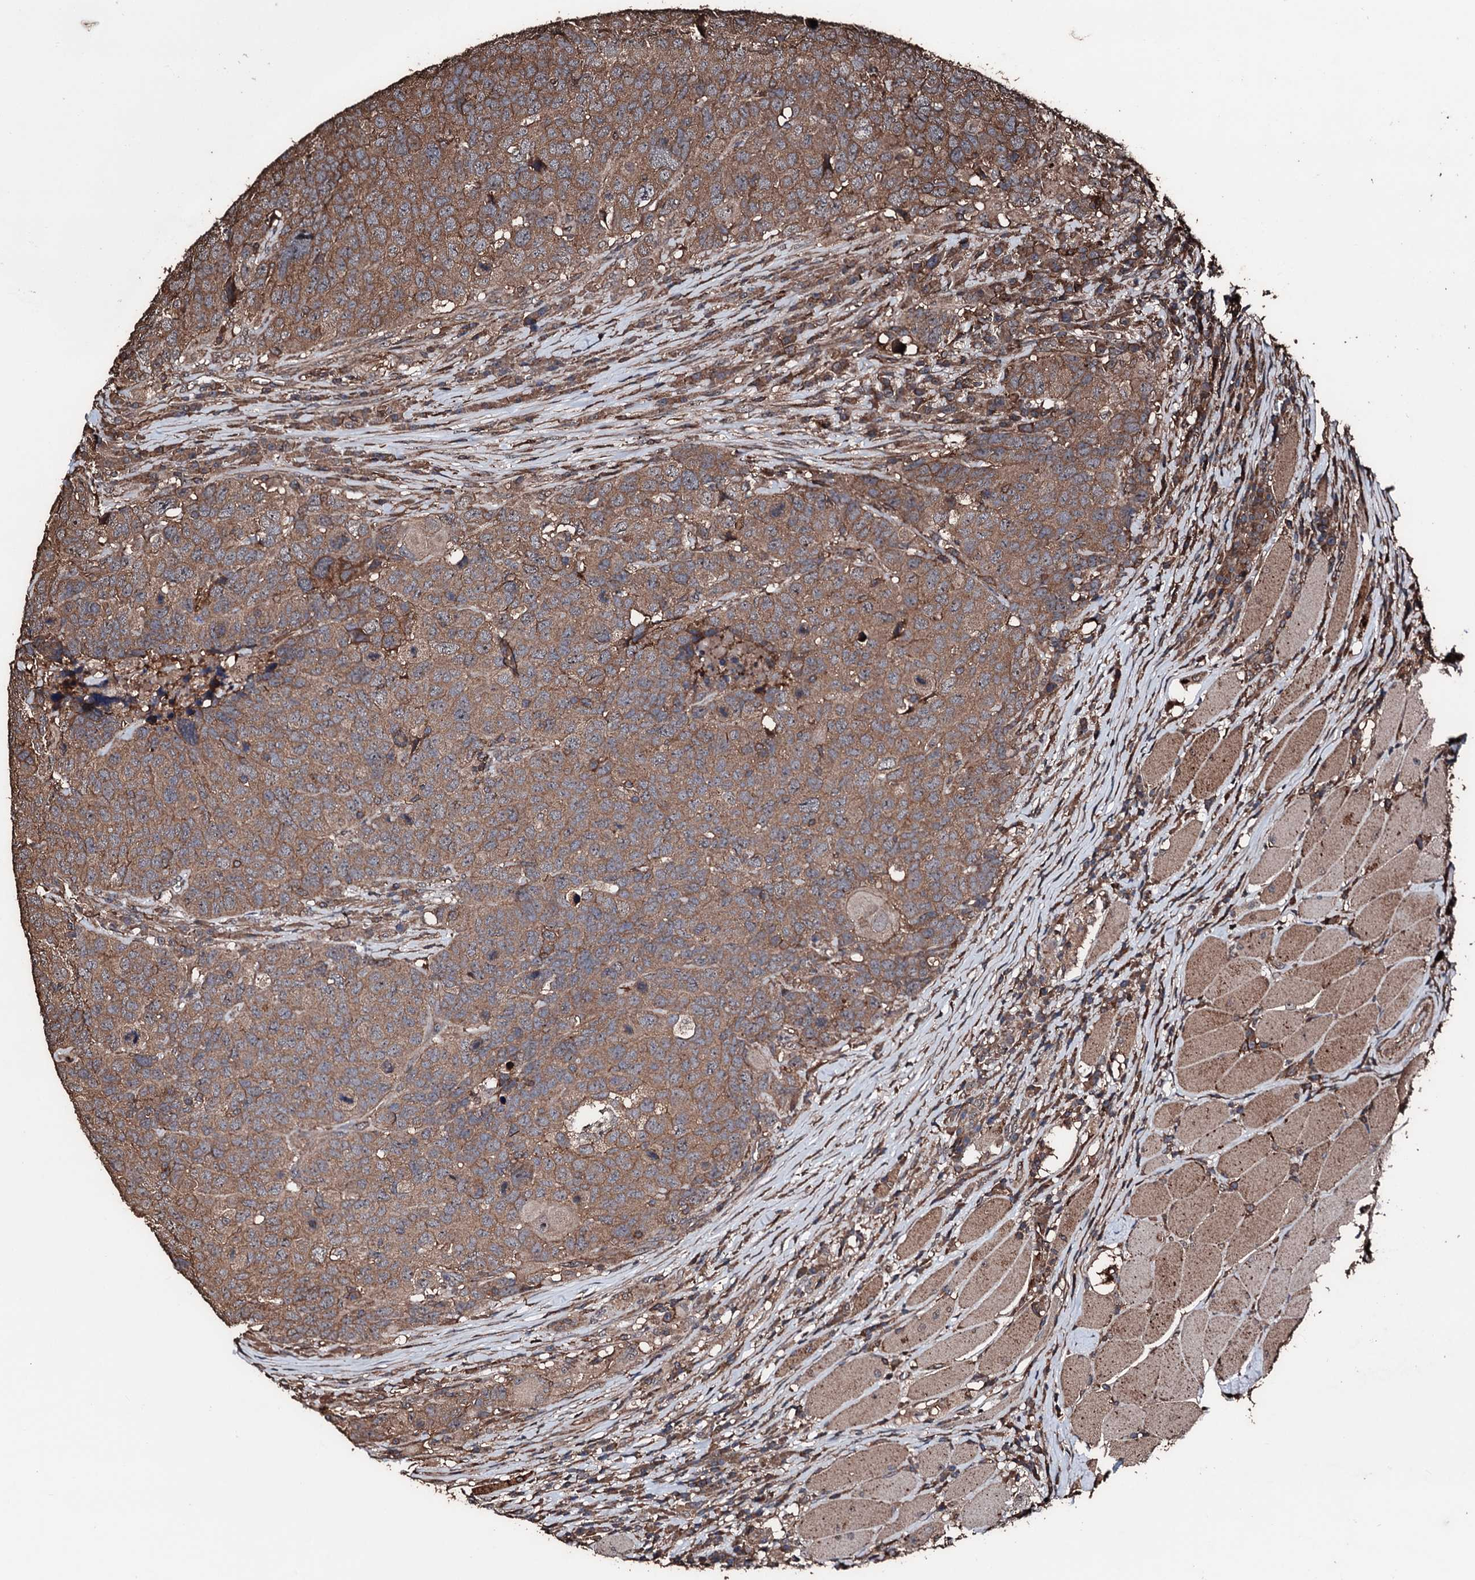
{"staining": {"intensity": "moderate", "quantity": ">75%", "location": "cytoplasmic/membranous"}, "tissue": "head and neck cancer", "cell_type": "Tumor cells", "image_type": "cancer", "snomed": [{"axis": "morphology", "description": "Squamous cell carcinoma, NOS"}, {"axis": "topography", "description": "Head-Neck"}], "caption": "This micrograph demonstrates immunohistochemistry (IHC) staining of human head and neck cancer (squamous cell carcinoma), with medium moderate cytoplasmic/membranous staining in about >75% of tumor cells.", "gene": "KIF18A", "patient": {"sex": "male", "age": 66}}